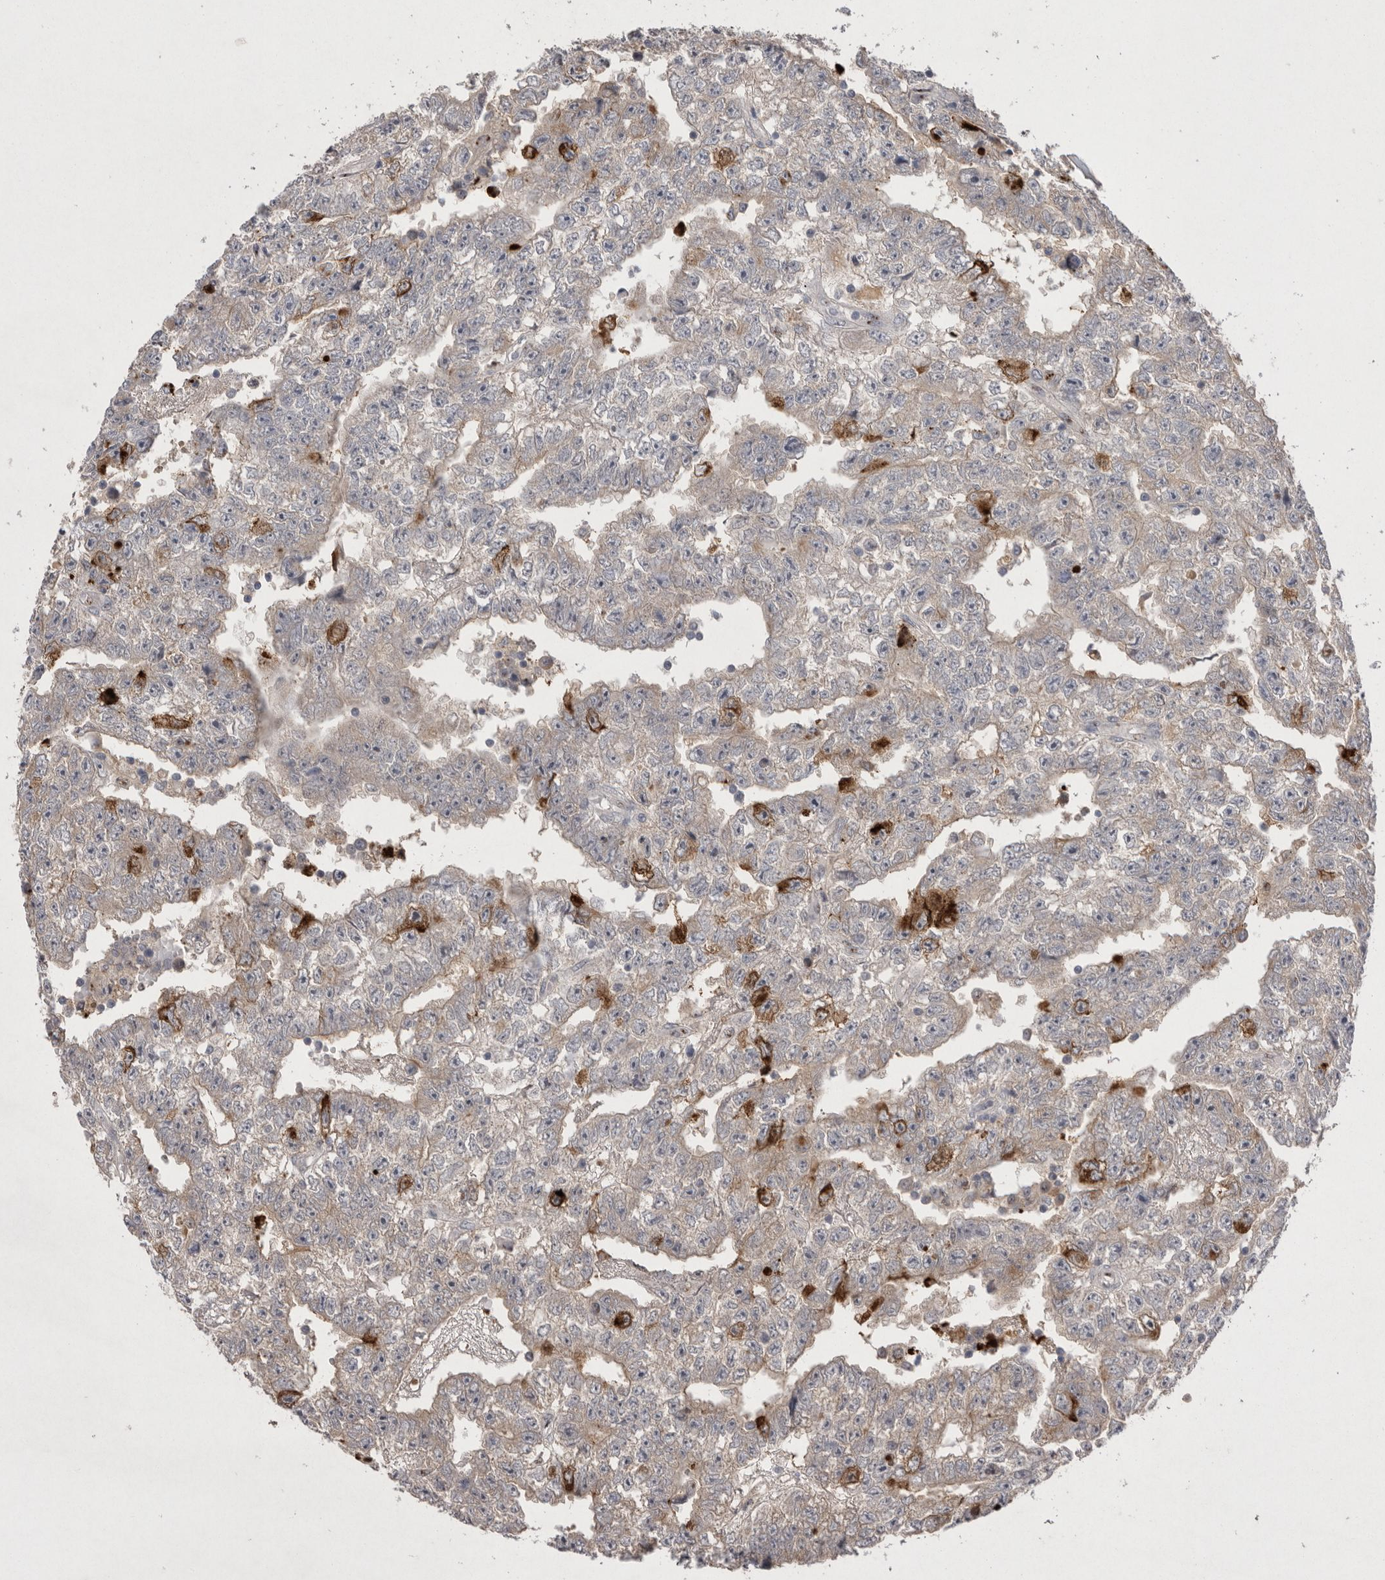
{"staining": {"intensity": "moderate", "quantity": "<25%", "location": "cytoplasmic/membranous"}, "tissue": "testis cancer", "cell_type": "Tumor cells", "image_type": "cancer", "snomed": [{"axis": "morphology", "description": "Carcinoma, Embryonal, NOS"}, {"axis": "topography", "description": "Testis"}], "caption": "About <25% of tumor cells in human testis embryonal carcinoma reveal moderate cytoplasmic/membranous protein expression as visualized by brown immunohistochemical staining.", "gene": "HUS1", "patient": {"sex": "male", "age": 25}}